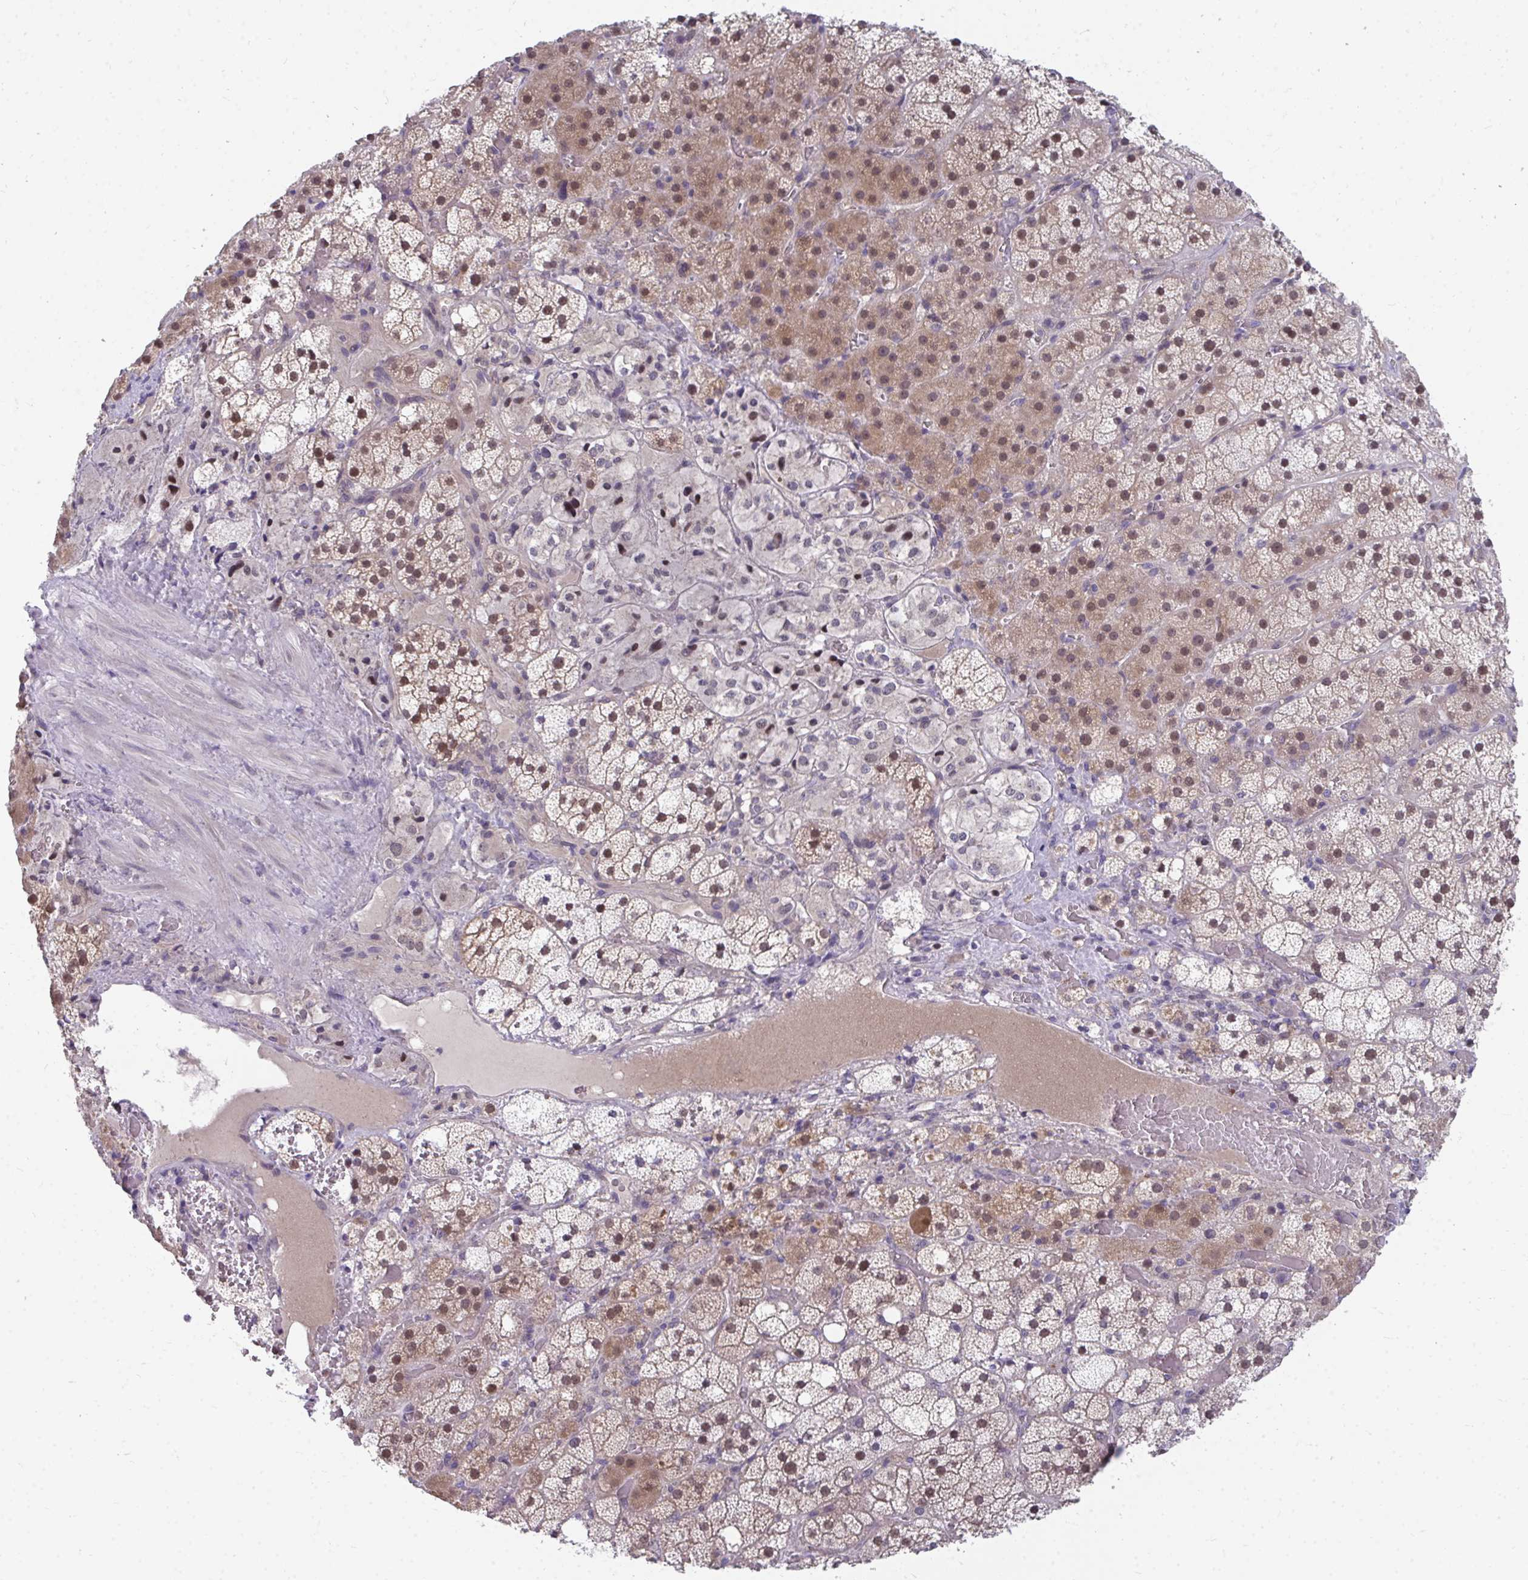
{"staining": {"intensity": "moderate", "quantity": ">75%", "location": "cytoplasmic/membranous,nuclear"}, "tissue": "adrenal gland", "cell_type": "Glandular cells", "image_type": "normal", "snomed": [{"axis": "morphology", "description": "Normal tissue, NOS"}, {"axis": "topography", "description": "Adrenal gland"}], "caption": "Protein staining of benign adrenal gland shows moderate cytoplasmic/membranous,nuclear positivity in approximately >75% of glandular cells. (IHC, brightfield microscopy, high magnification).", "gene": "MROH8", "patient": {"sex": "male", "age": 53}}